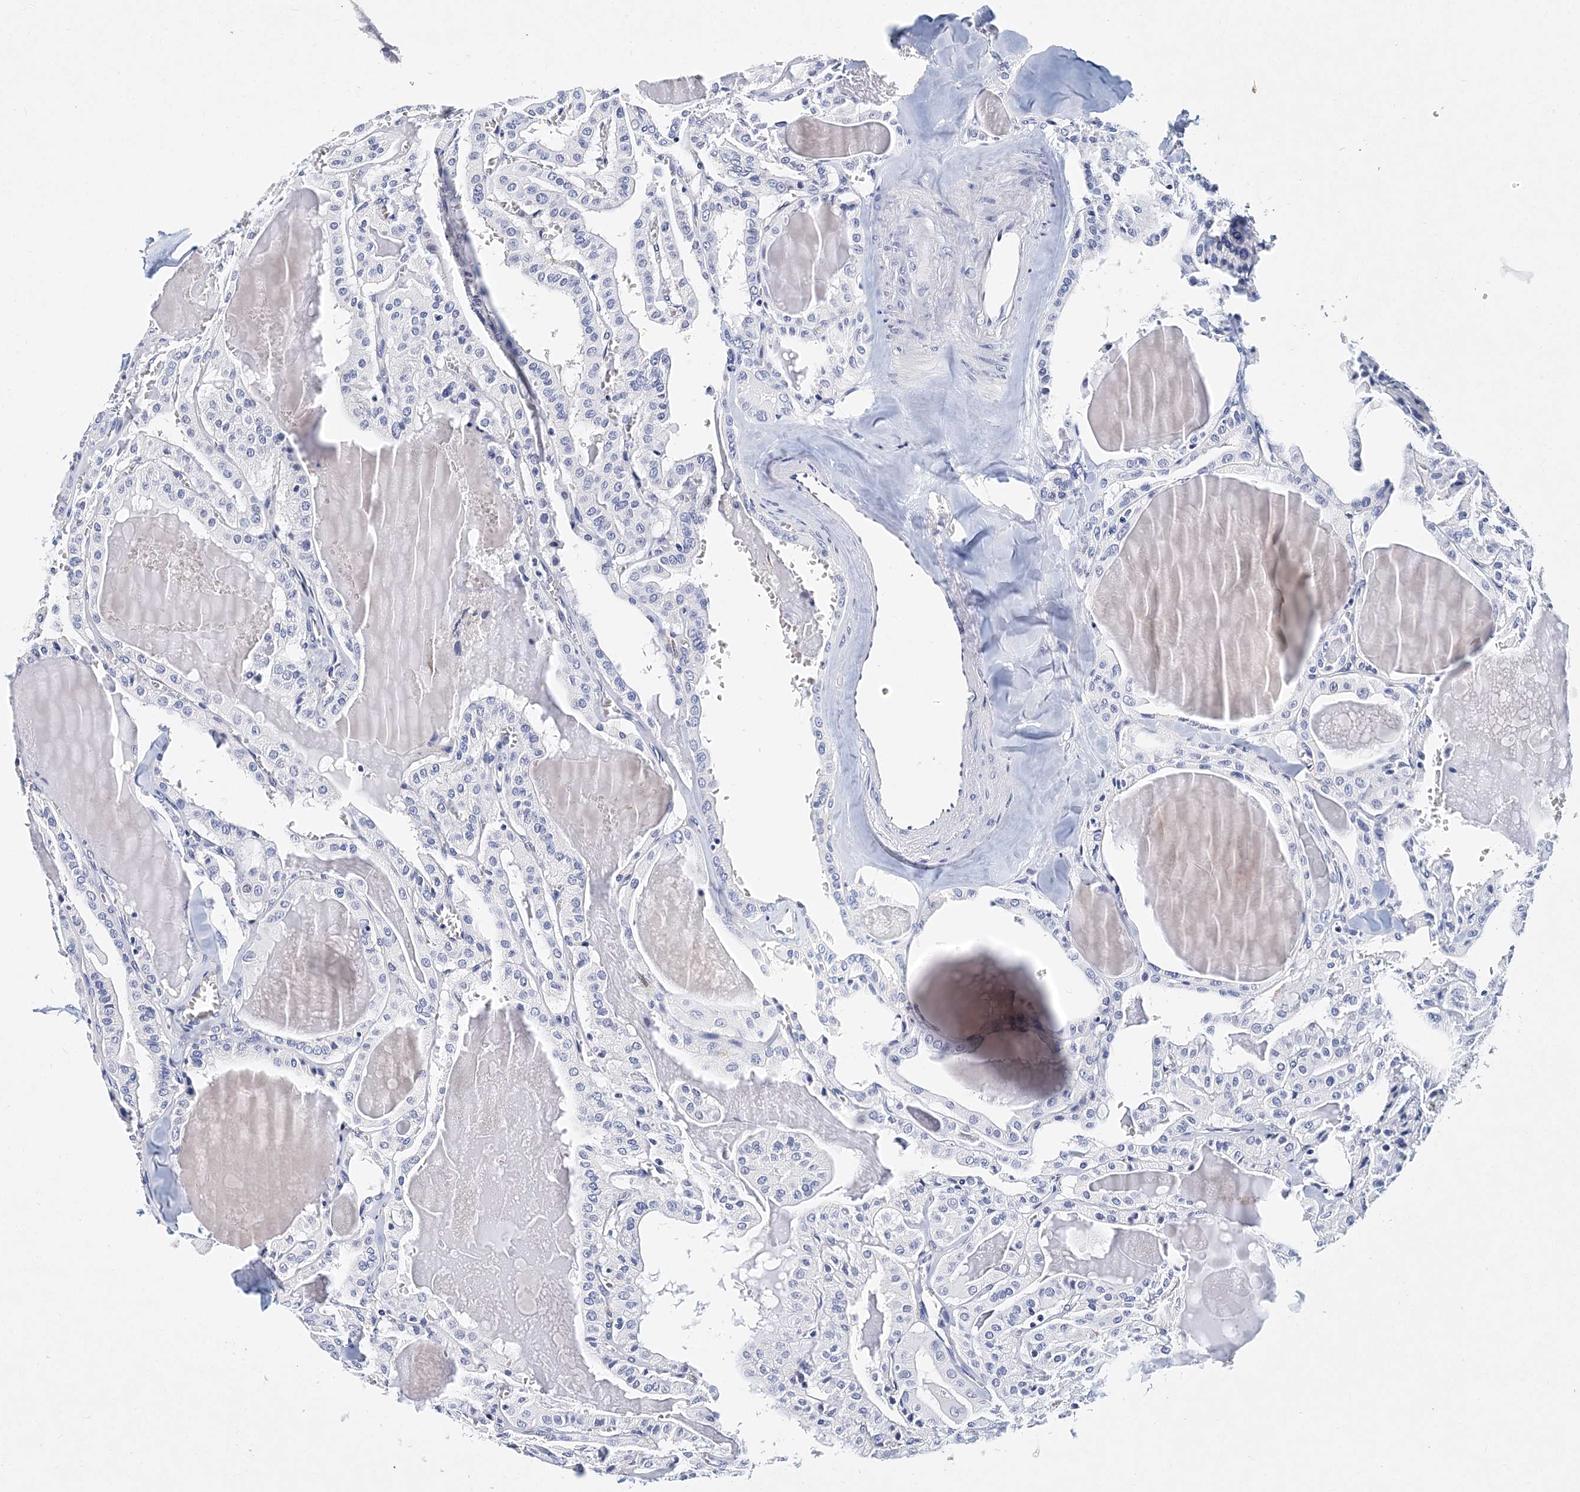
{"staining": {"intensity": "negative", "quantity": "none", "location": "none"}, "tissue": "thyroid cancer", "cell_type": "Tumor cells", "image_type": "cancer", "snomed": [{"axis": "morphology", "description": "Papillary adenocarcinoma, NOS"}, {"axis": "topography", "description": "Thyroid gland"}], "caption": "Tumor cells are negative for protein expression in human thyroid cancer.", "gene": "ITGA2B", "patient": {"sex": "male", "age": 52}}